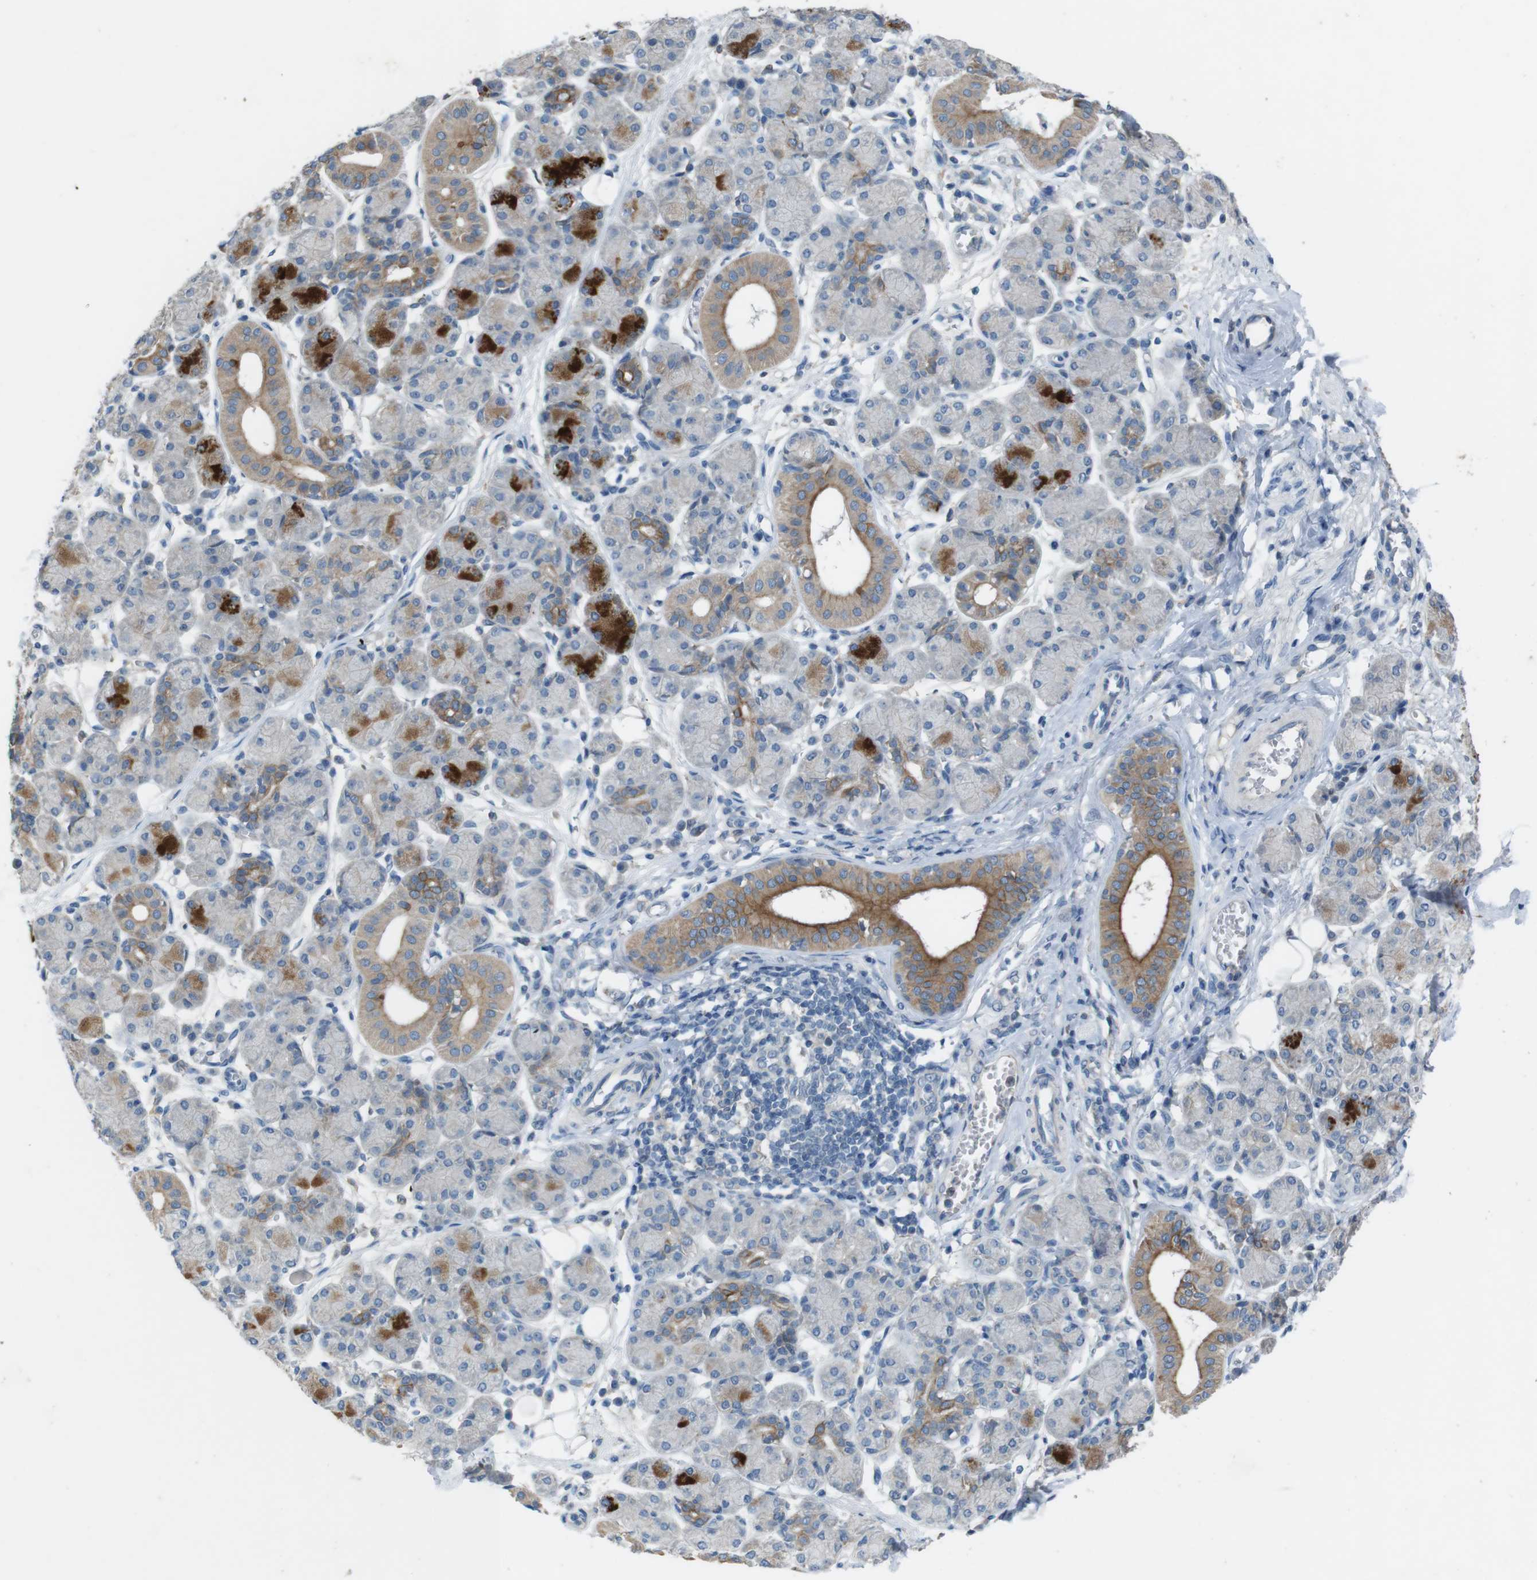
{"staining": {"intensity": "strong", "quantity": "<25%", "location": "cytoplasmic/membranous"}, "tissue": "salivary gland", "cell_type": "Glandular cells", "image_type": "normal", "snomed": [{"axis": "morphology", "description": "Normal tissue, NOS"}, {"axis": "morphology", "description": "Inflammation, NOS"}, {"axis": "topography", "description": "Lymph node"}, {"axis": "topography", "description": "Salivary gland"}], "caption": "Normal salivary gland was stained to show a protein in brown. There is medium levels of strong cytoplasmic/membranous staining in approximately <25% of glandular cells. (DAB (3,3'-diaminobenzidine) IHC with brightfield microscopy, high magnification).", "gene": "MOGAT3", "patient": {"sex": "male", "age": 3}}